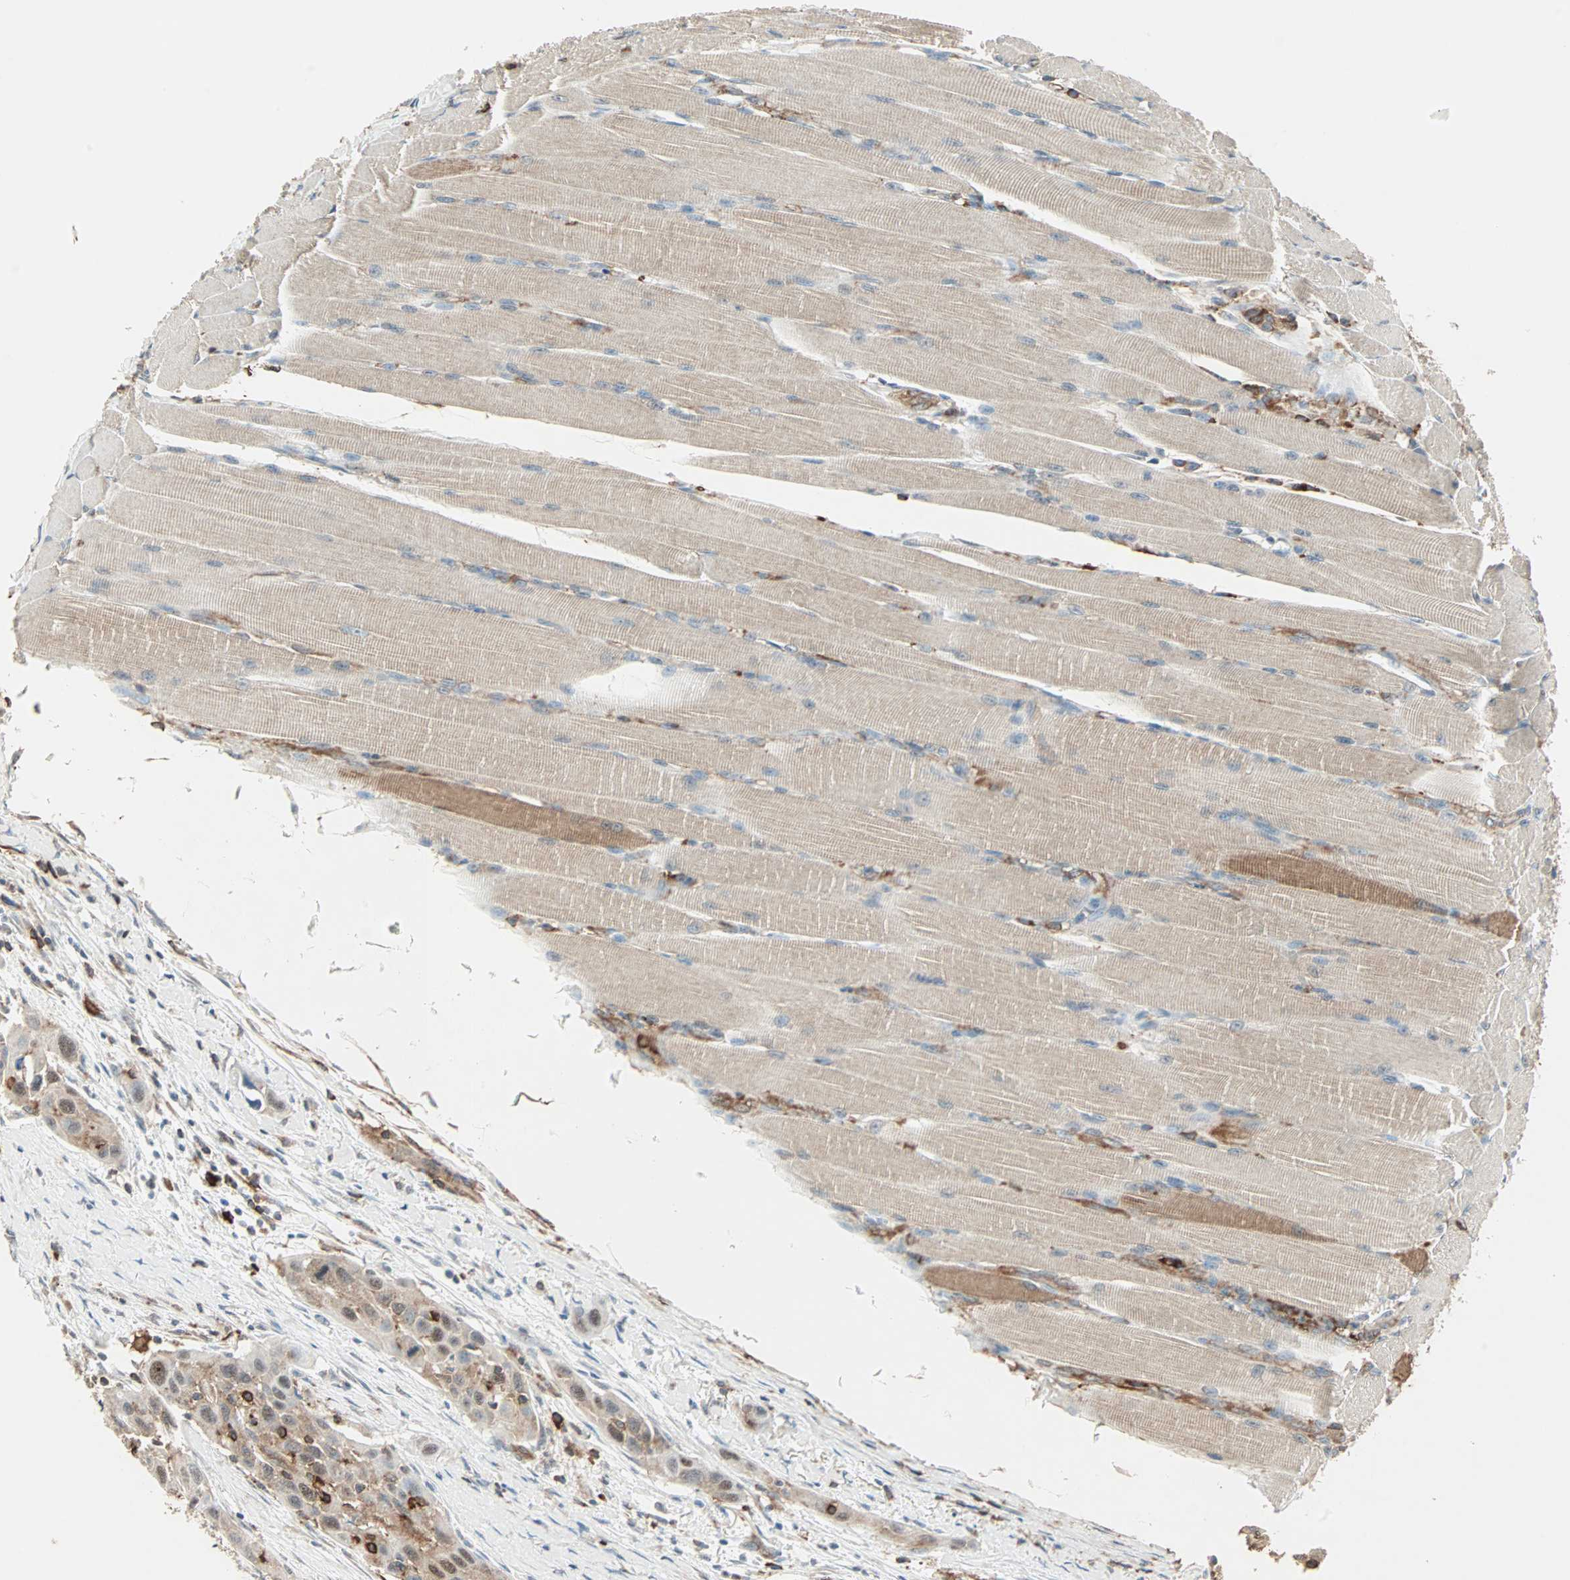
{"staining": {"intensity": "moderate", "quantity": ">75%", "location": "cytoplasmic/membranous,nuclear"}, "tissue": "head and neck cancer", "cell_type": "Tumor cells", "image_type": "cancer", "snomed": [{"axis": "morphology", "description": "Squamous cell carcinoma, NOS"}, {"axis": "topography", "description": "Oral tissue"}, {"axis": "topography", "description": "Head-Neck"}], "caption": "Human head and neck cancer (squamous cell carcinoma) stained for a protein (brown) reveals moderate cytoplasmic/membranous and nuclear positive positivity in about >75% of tumor cells.", "gene": "MMP3", "patient": {"sex": "female", "age": 50}}